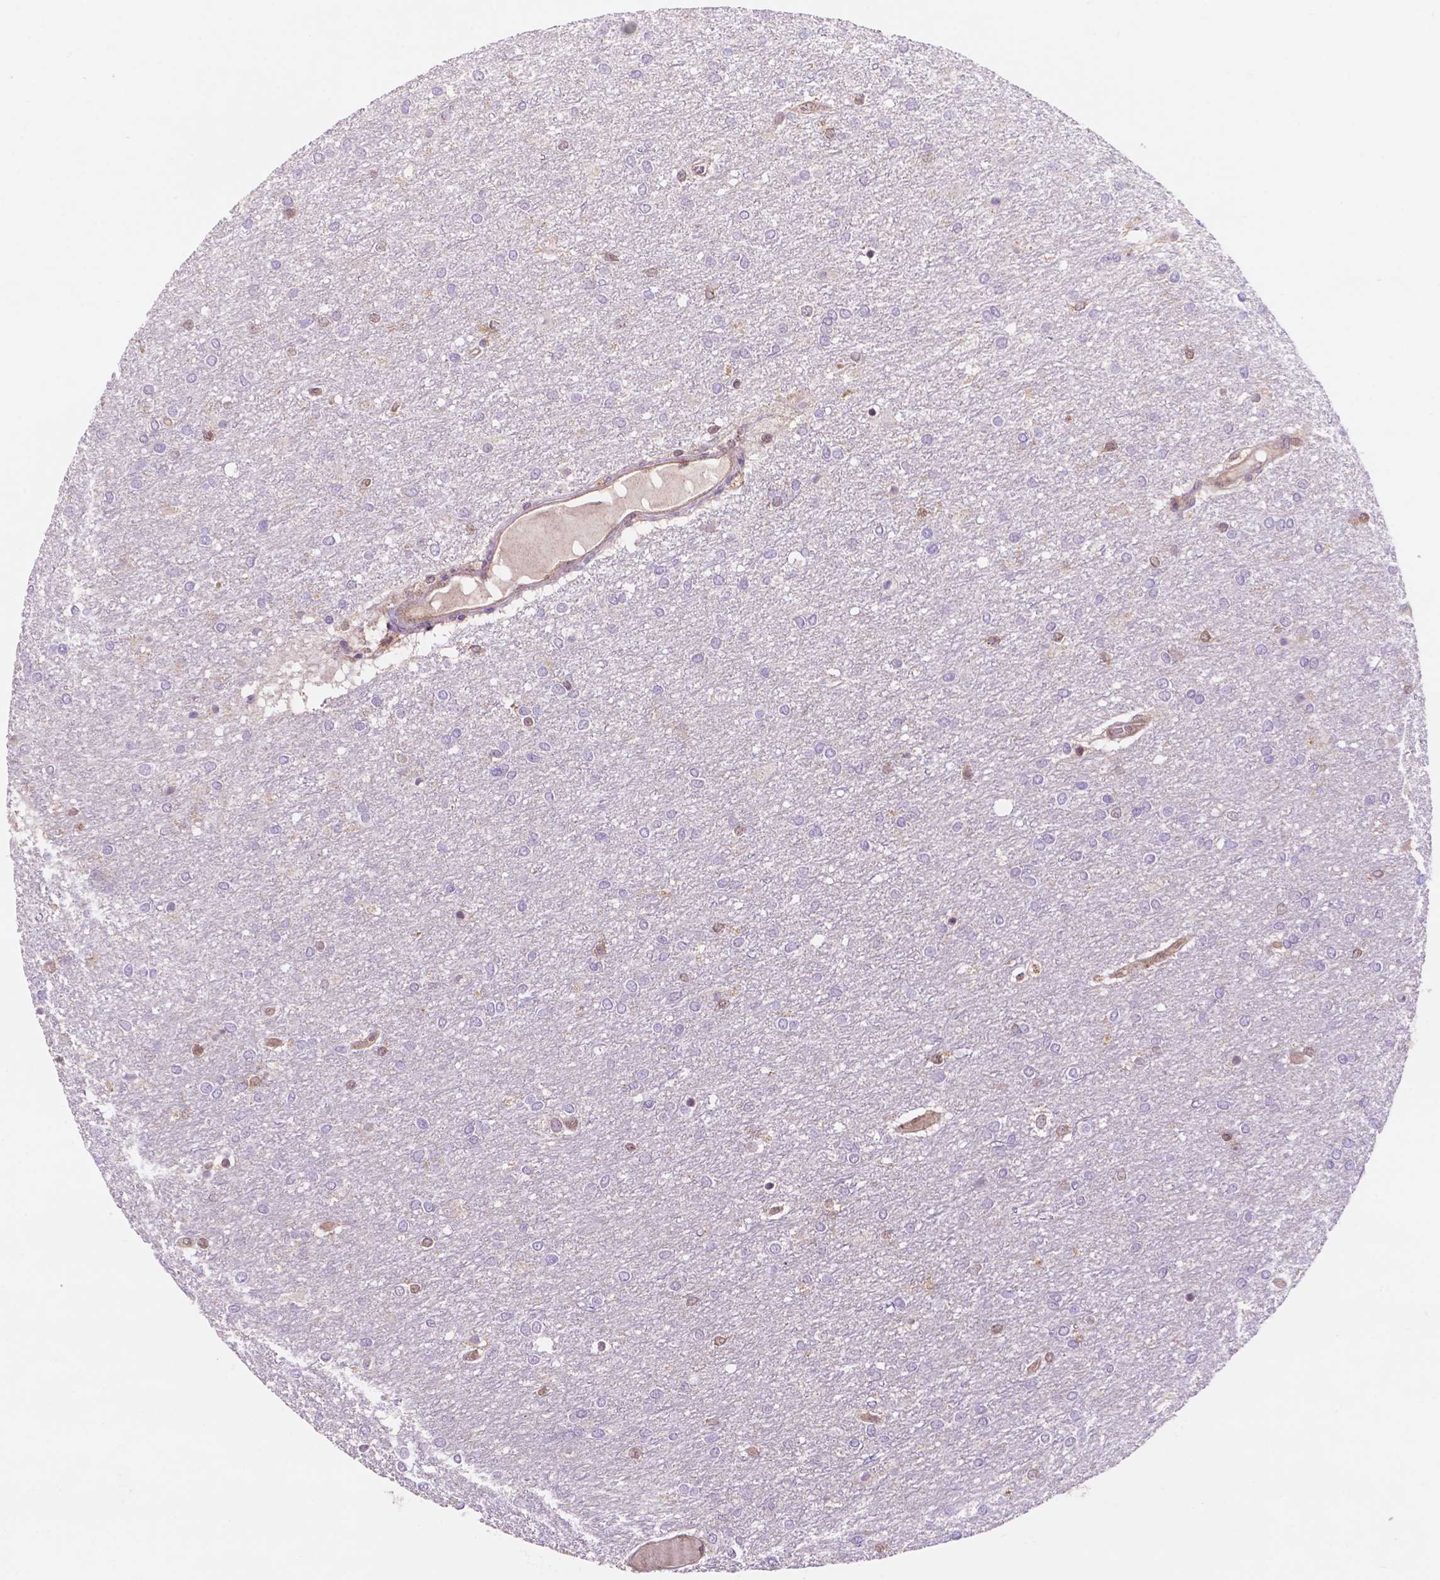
{"staining": {"intensity": "negative", "quantity": "none", "location": "none"}, "tissue": "glioma", "cell_type": "Tumor cells", "image_type": "cancer", "snomed": [{"axis": "morphology", "description": "Glioma, malignant, High grade"}, {"axis": "topography", "description": "Brain"}], "caption": "Tumor cells are negative for protein expression in human malignant high-grade glioma.", "gene": "UBE2L6", "patient": {"sex": "female", "age": 61}}